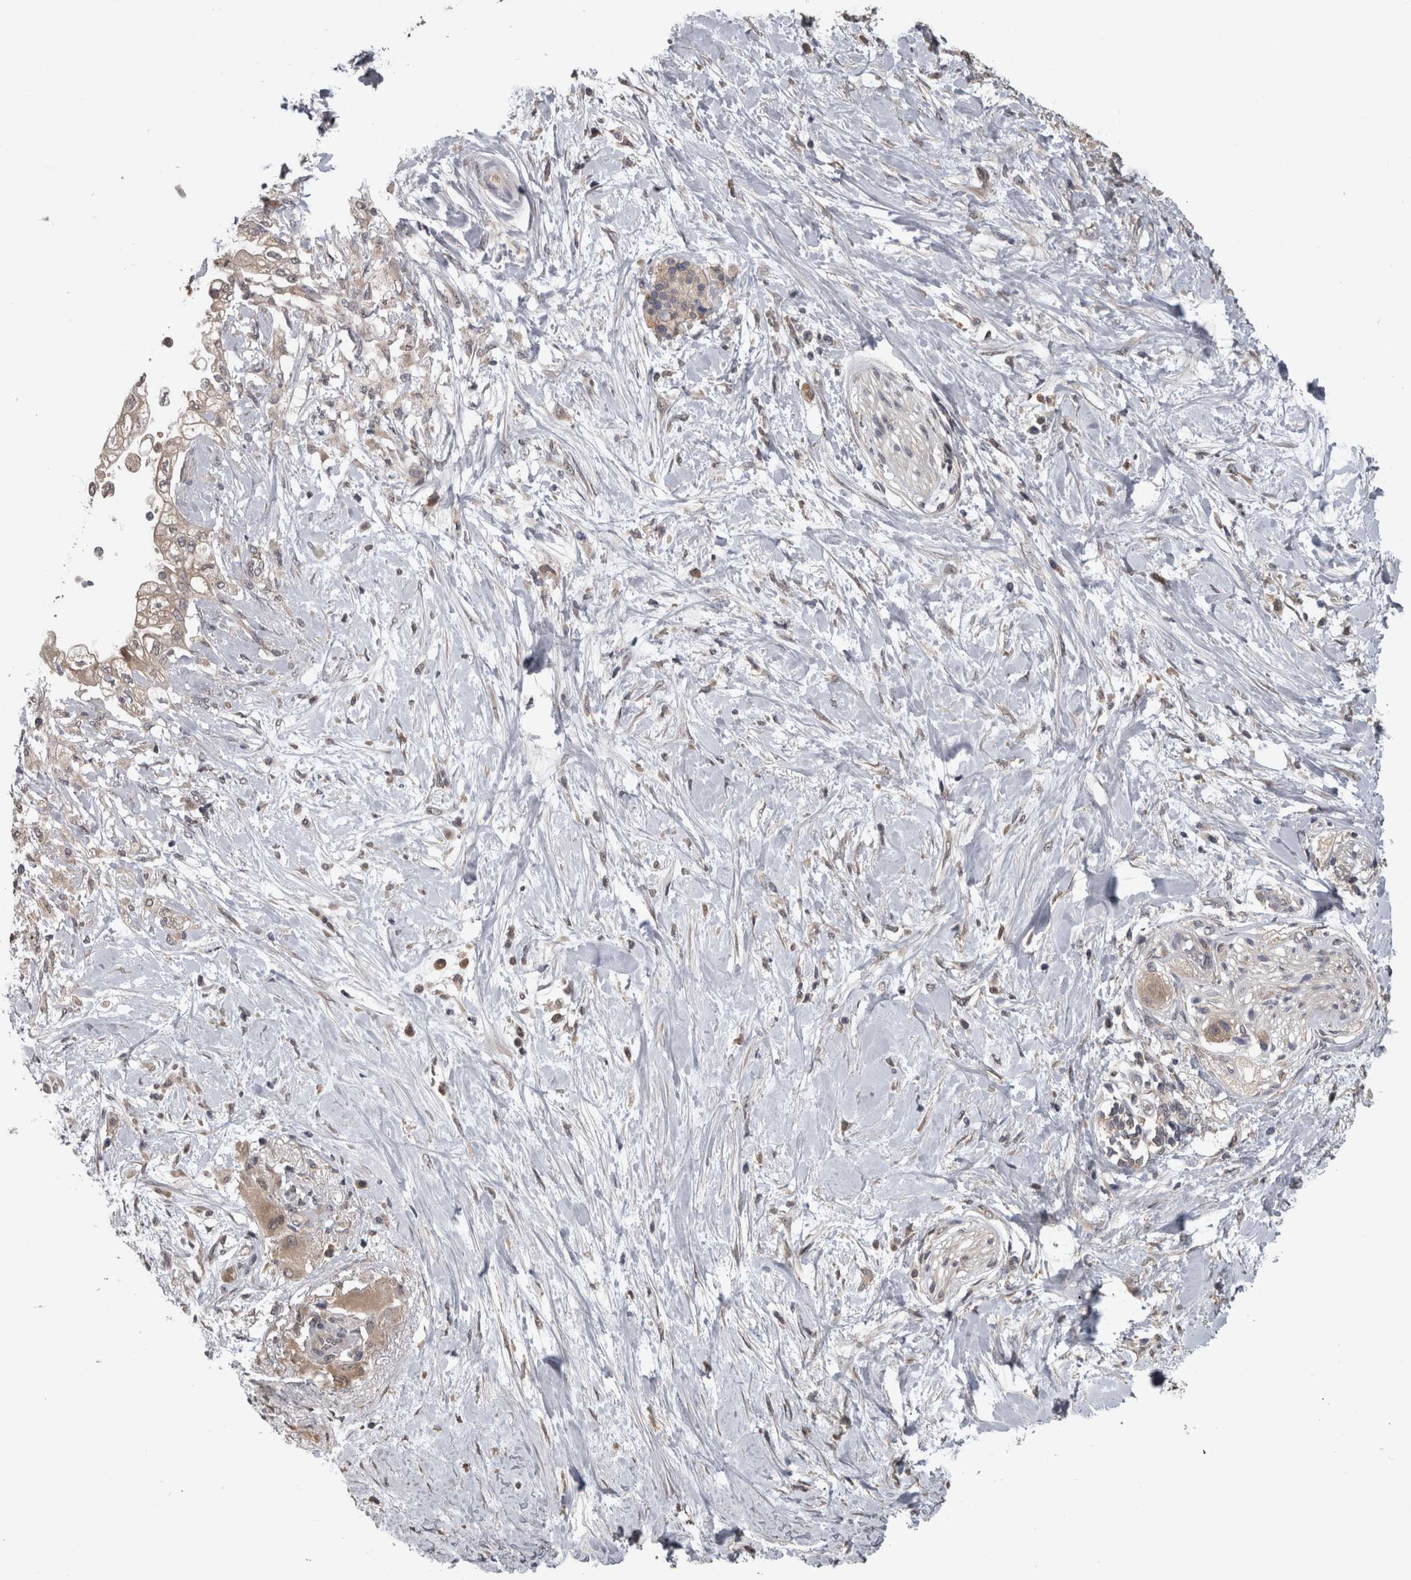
{"staining": {"intensity": "weak", "quantity": ">75%", "location": "cytoplasmic/membranous"}, "tissue": "pancreatic cancer", "cell_type": "Tumor cells", "image_type": "cancer", "snomed": [{"axis": "morphology", "description": "Normal tissue, NOS"}, {"axis": "morphology", "description": "Adenocarcinoma, NOS"}, {"axis": "topography", "description": "Pancreas"}, {"axis": "topography", "description": "Duodenum"}], "caption": "This histopathology image demonstrates adenocarcinoma (pancreatic) stained with immunohistochemistry (IHC) to label a protein in brown. The cytoplasmic/membranous of tumor cells show weak positivity for the protein. Nuclei are counter-stained blue.", "gene": "APRT", "patient": {"sex": "female", "age": 60}}